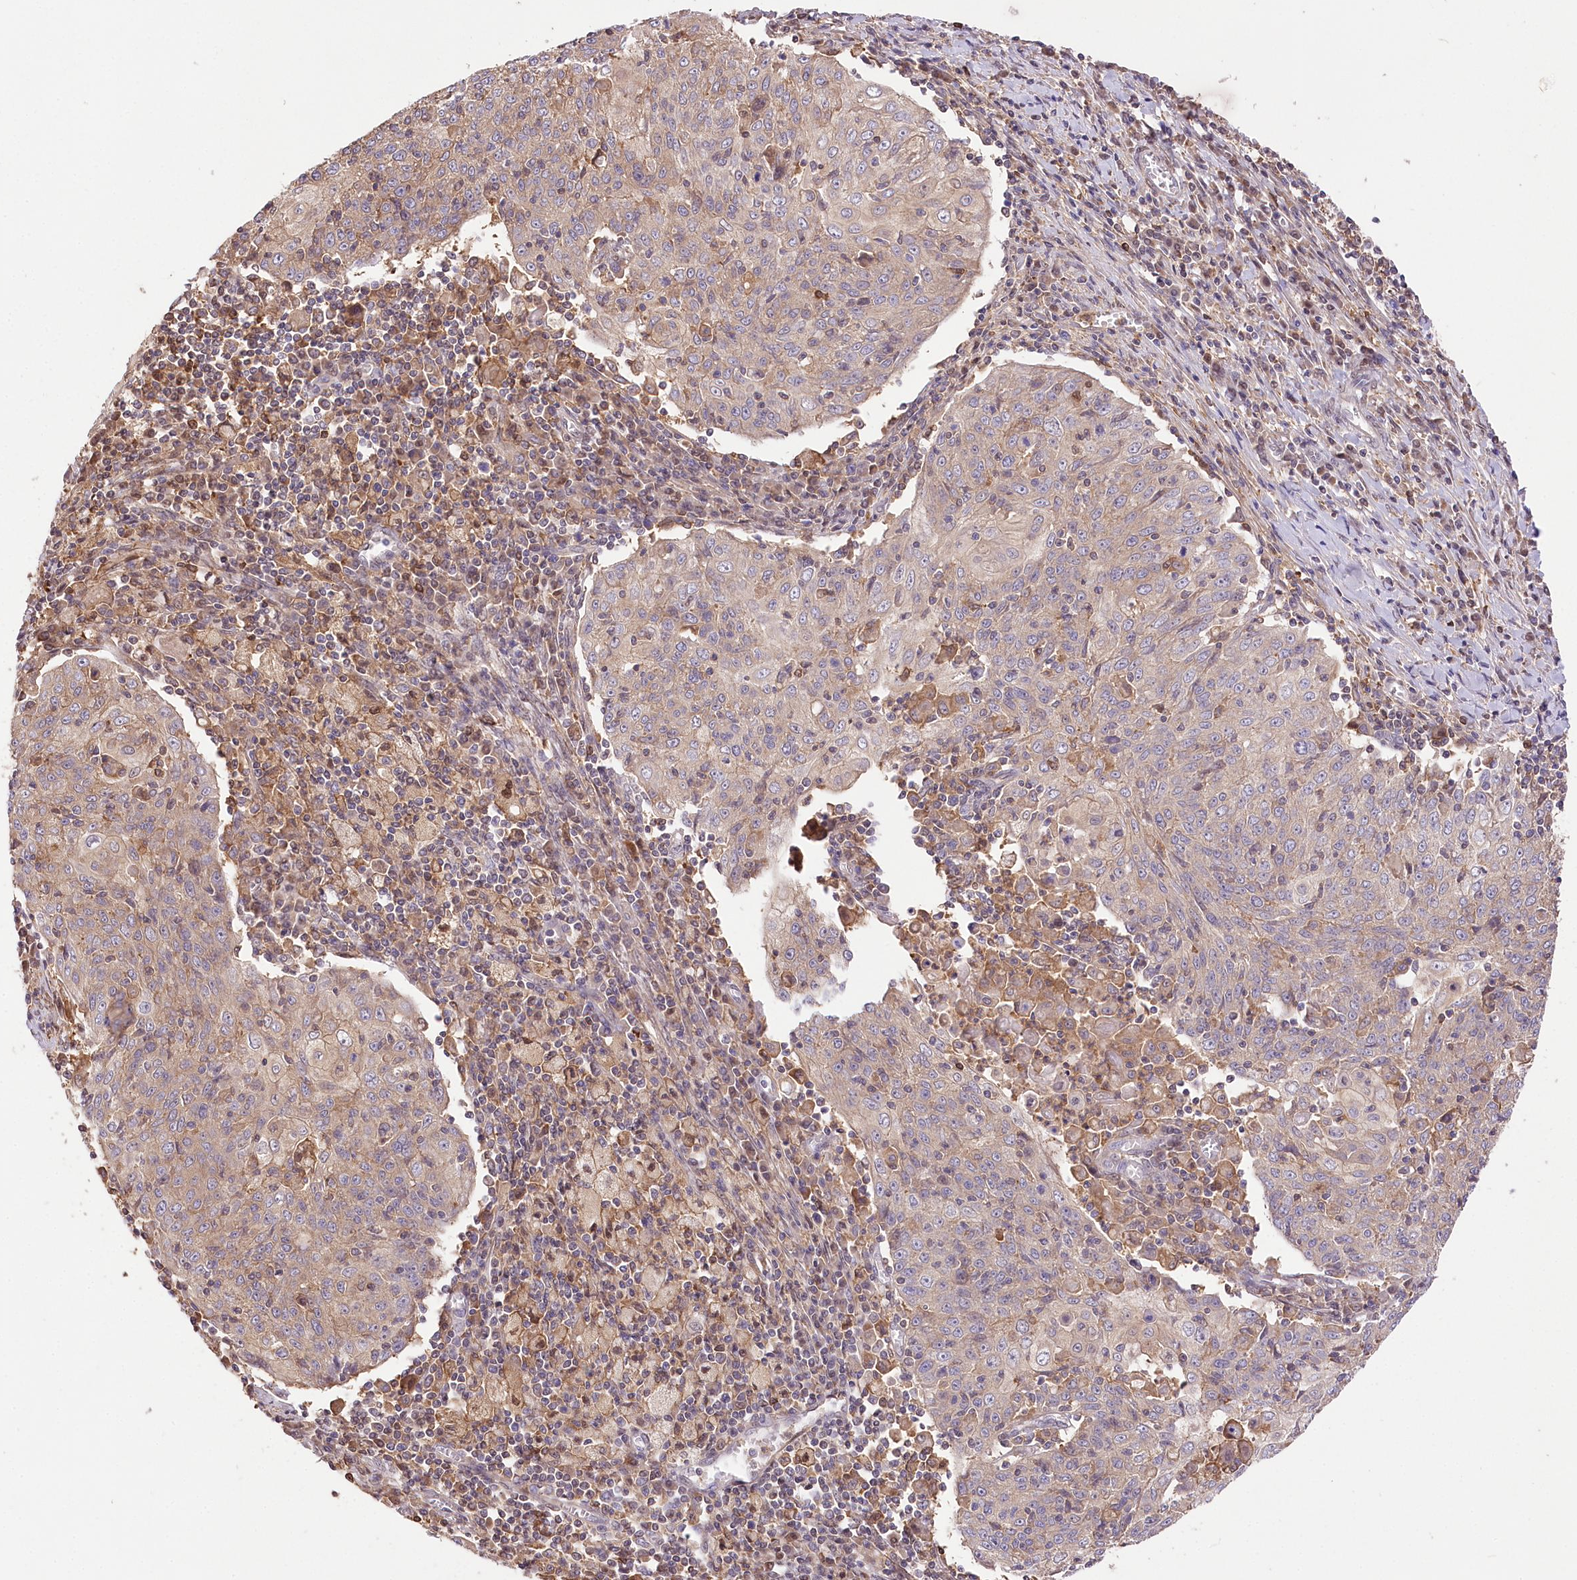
{"staining": {"intensity": "weak", "quantity": ">75%", "location": "cytoplasmic/membranous"}, "tissue": "cervical cancer", "cell_type": "Tumor cells", "image_type": "cancer", "snomed": [{"axis": "morphology", "description": "Squamous cell carcinoma, NOS"}, {"axis": "topography", "description": "Cervix"}], "caption": "Protein expression analysis of squamous cell carcinoma (cervical) displays weak cytoplasmic/membranous expression in approximately >75% of tumor cells.", "gene": "UGP2", "patient": {"sex": "female", "age": 48}}